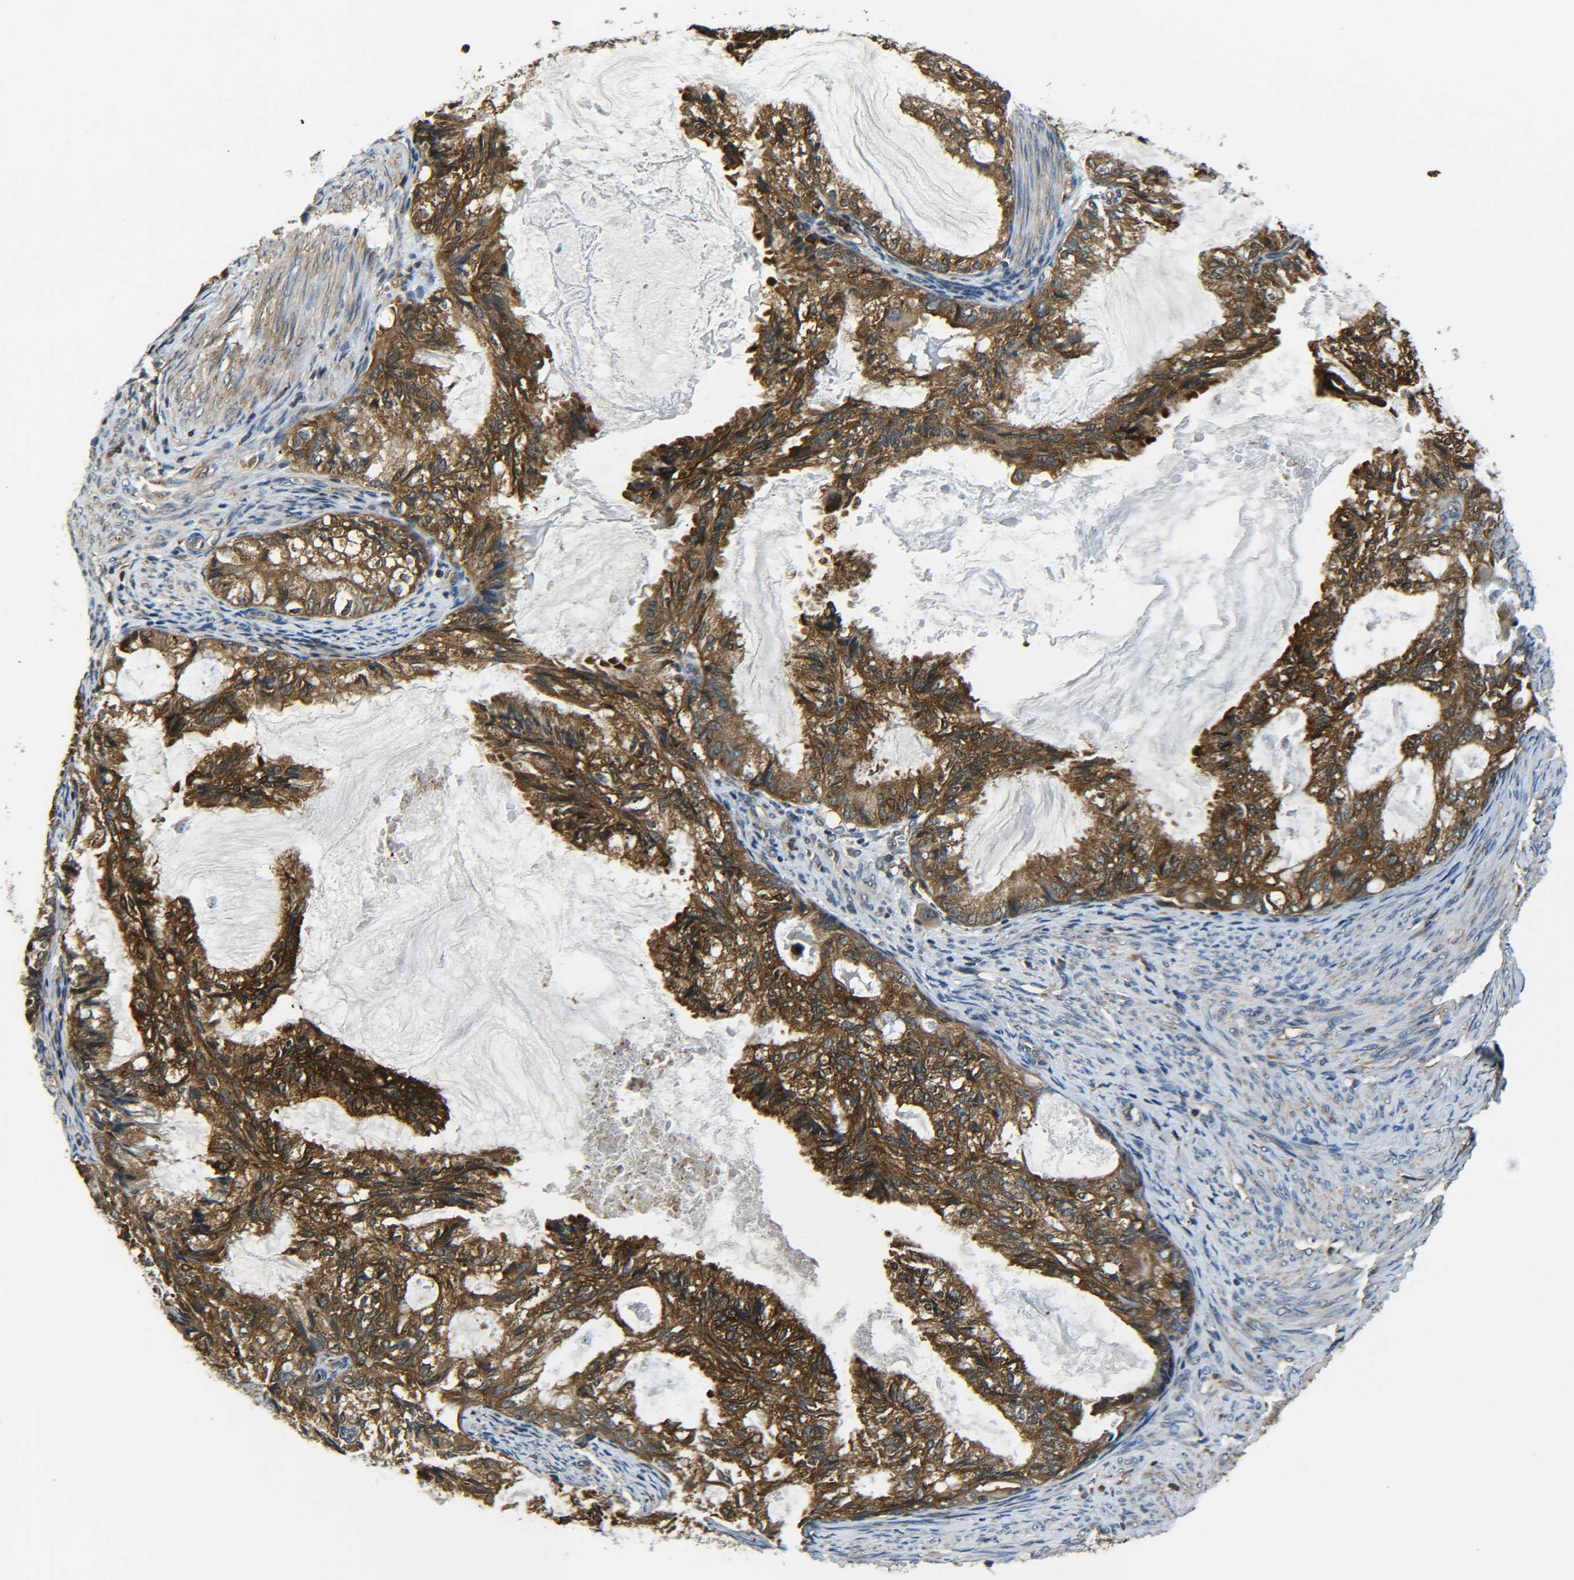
{"staining": {"intensity": "strong", "quantity": ">75%", "location": "cytoplasmic/membranous"}, "tissue": "cervical cancer", "cell_type": "Tumor cells", "image_type": "cancer", "snomed": [{"axis": "morphology", "description": "Normal tissue, NOS"}, {"axis": "morphology", "description": "Adenocarcinoma, NOS"}, {"axis": "topography", "description": "Cervix"}, {"axis": "topography", "description": "Endometrium"}], "caption": "Protein expression analysis of human cervical adenocarcinoma reveals strong cytoplasmic/membranous positivity in about >75% of tumor cells.", "gene": "PREB", "patient": {"sex": "female", "age": 86}}